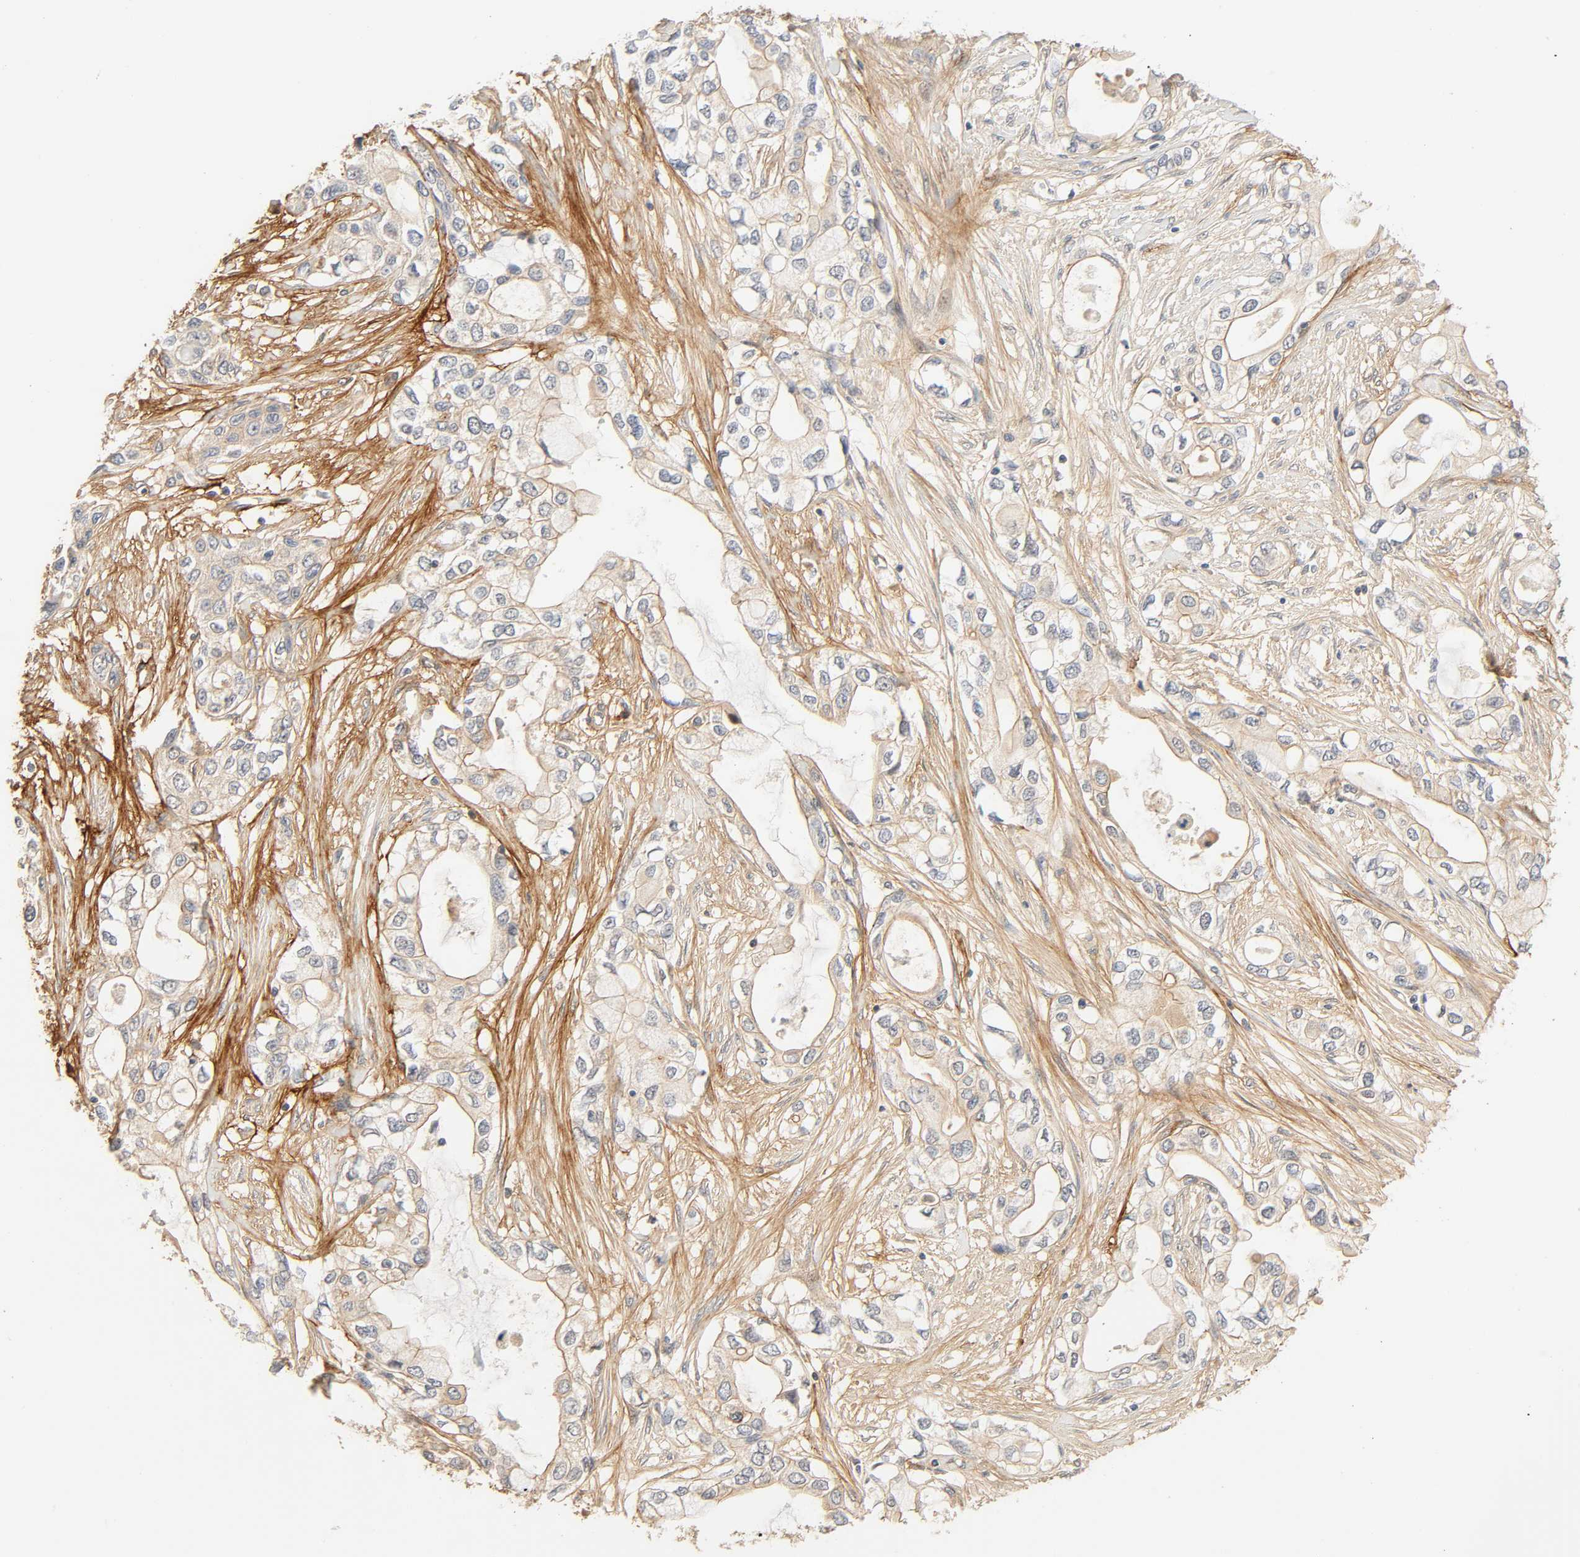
{"staining": {"intensity": "weak", "quantity": ">75%", "location": "cytoplasmic/membranous"}, "tissue": "pancreatic cancer", "cell_type": "Tumor cells", "image_type": "cancer", "snomed": [{"axis": "morphology", "description": "Adenocarcinoma, NOS"}, {"axis": "topography", "description": "Pancreas"}], "caption": "Immunohistochemical staining of human pancreatic adenocarcinoma demonstrates low levels of weak cytoplasmic/membranous positivity in about >75% of tumor cells.", "gene": "CACNA1G", "patient": {"sex": "female", "age": 70}}